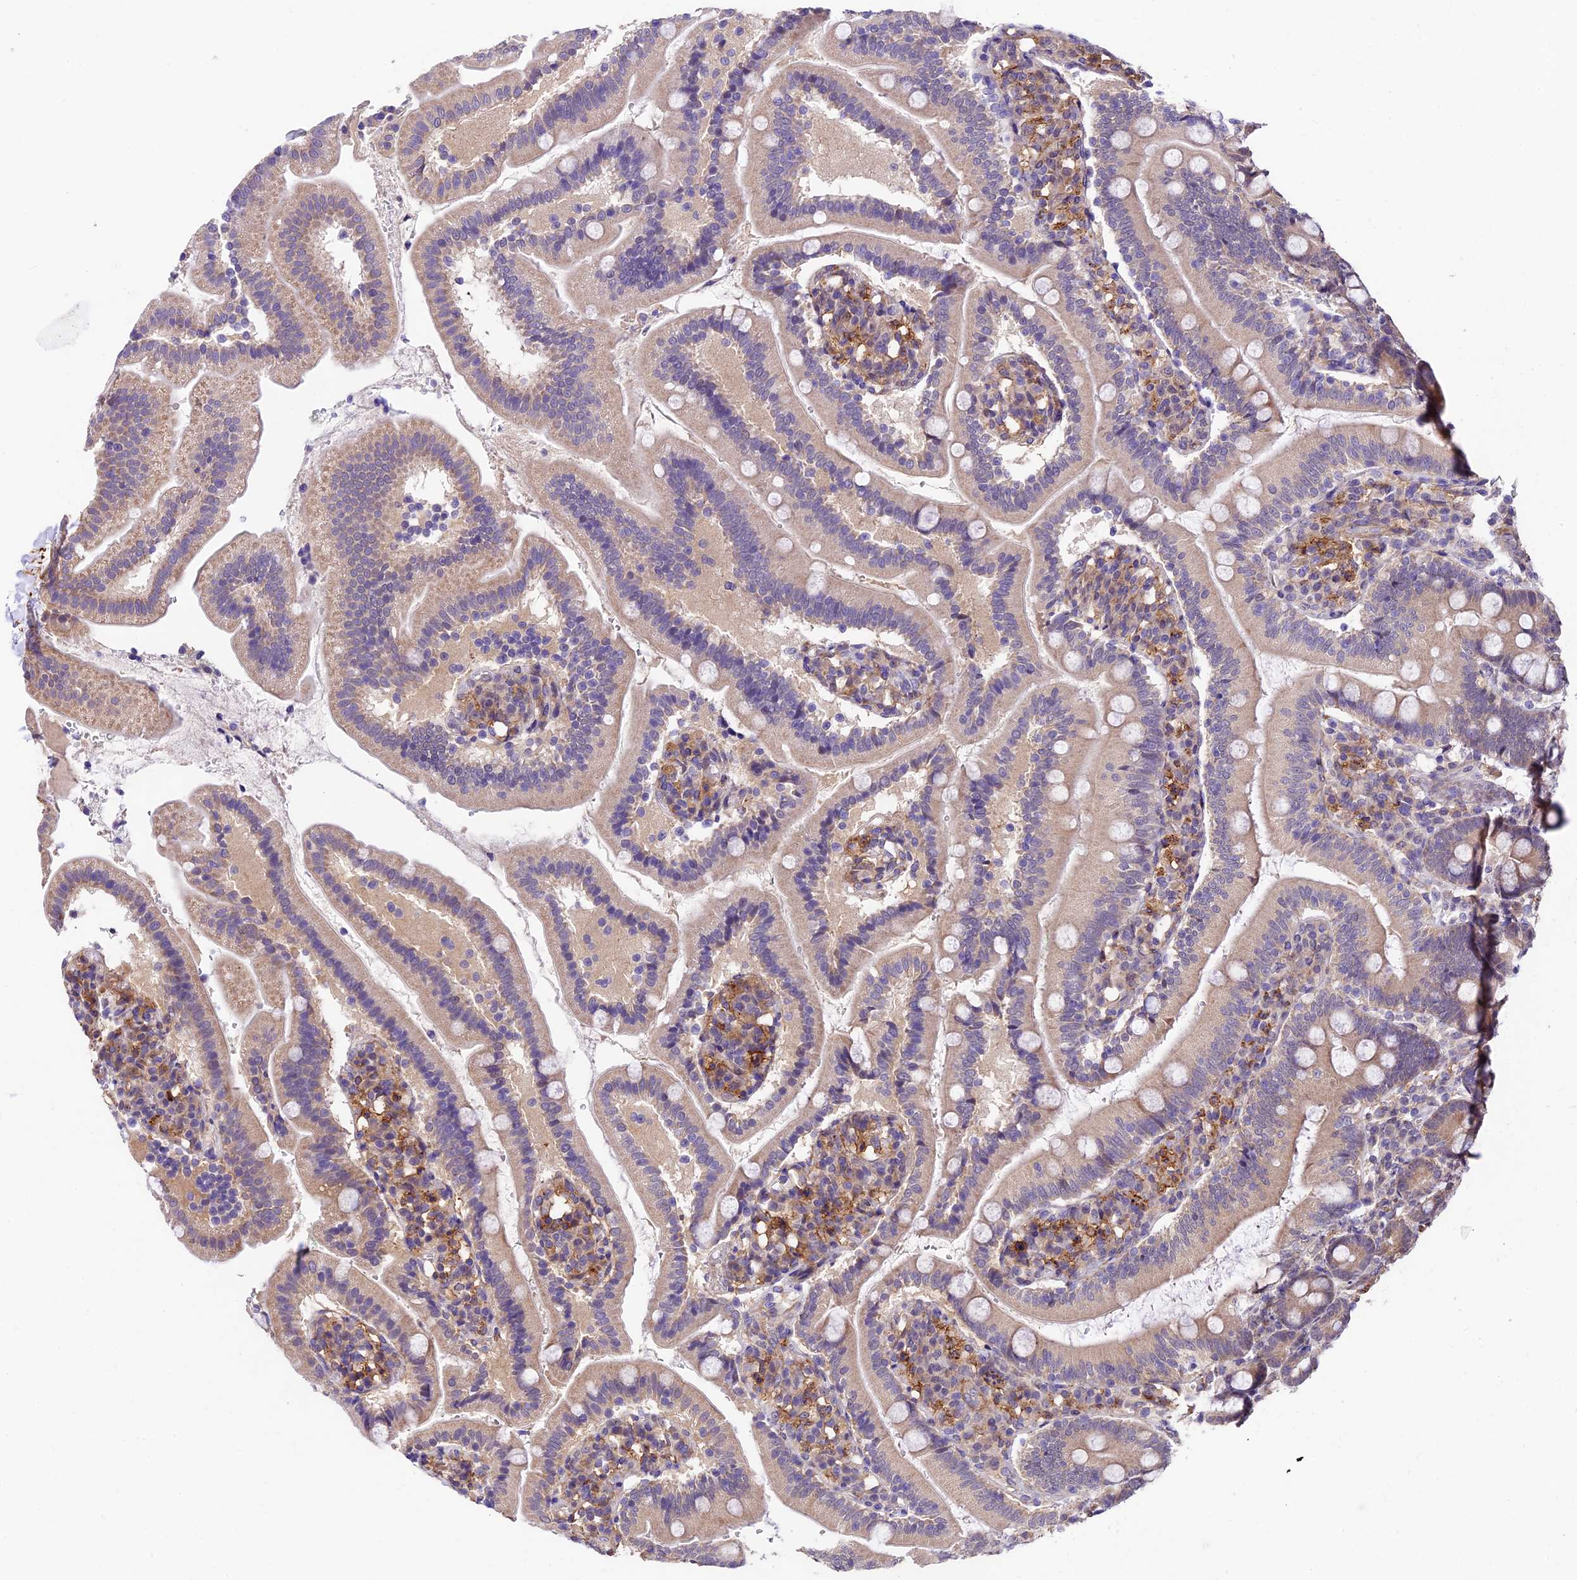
{"staining": {"intensity": "weak", "quantity": "<25%", "location": "cytoplasmic/membranous"}, "tissue": "duodenum", "cell_type": "Glandular cells", "image_type": "normal", "snomed": [{"axis": "morphology", "description": "Normal tissue, NOS"}, {"axis": "topography", "description": "Duodenum"}], "caption": "Benign duodenum was stained to show a protein in brown. There is no significant expression in glandular cells. (DAB immunohistochemistry (IHC), high magnification).", "gene": "LSM7", "patient": {"sex": "female", "age": 67}}